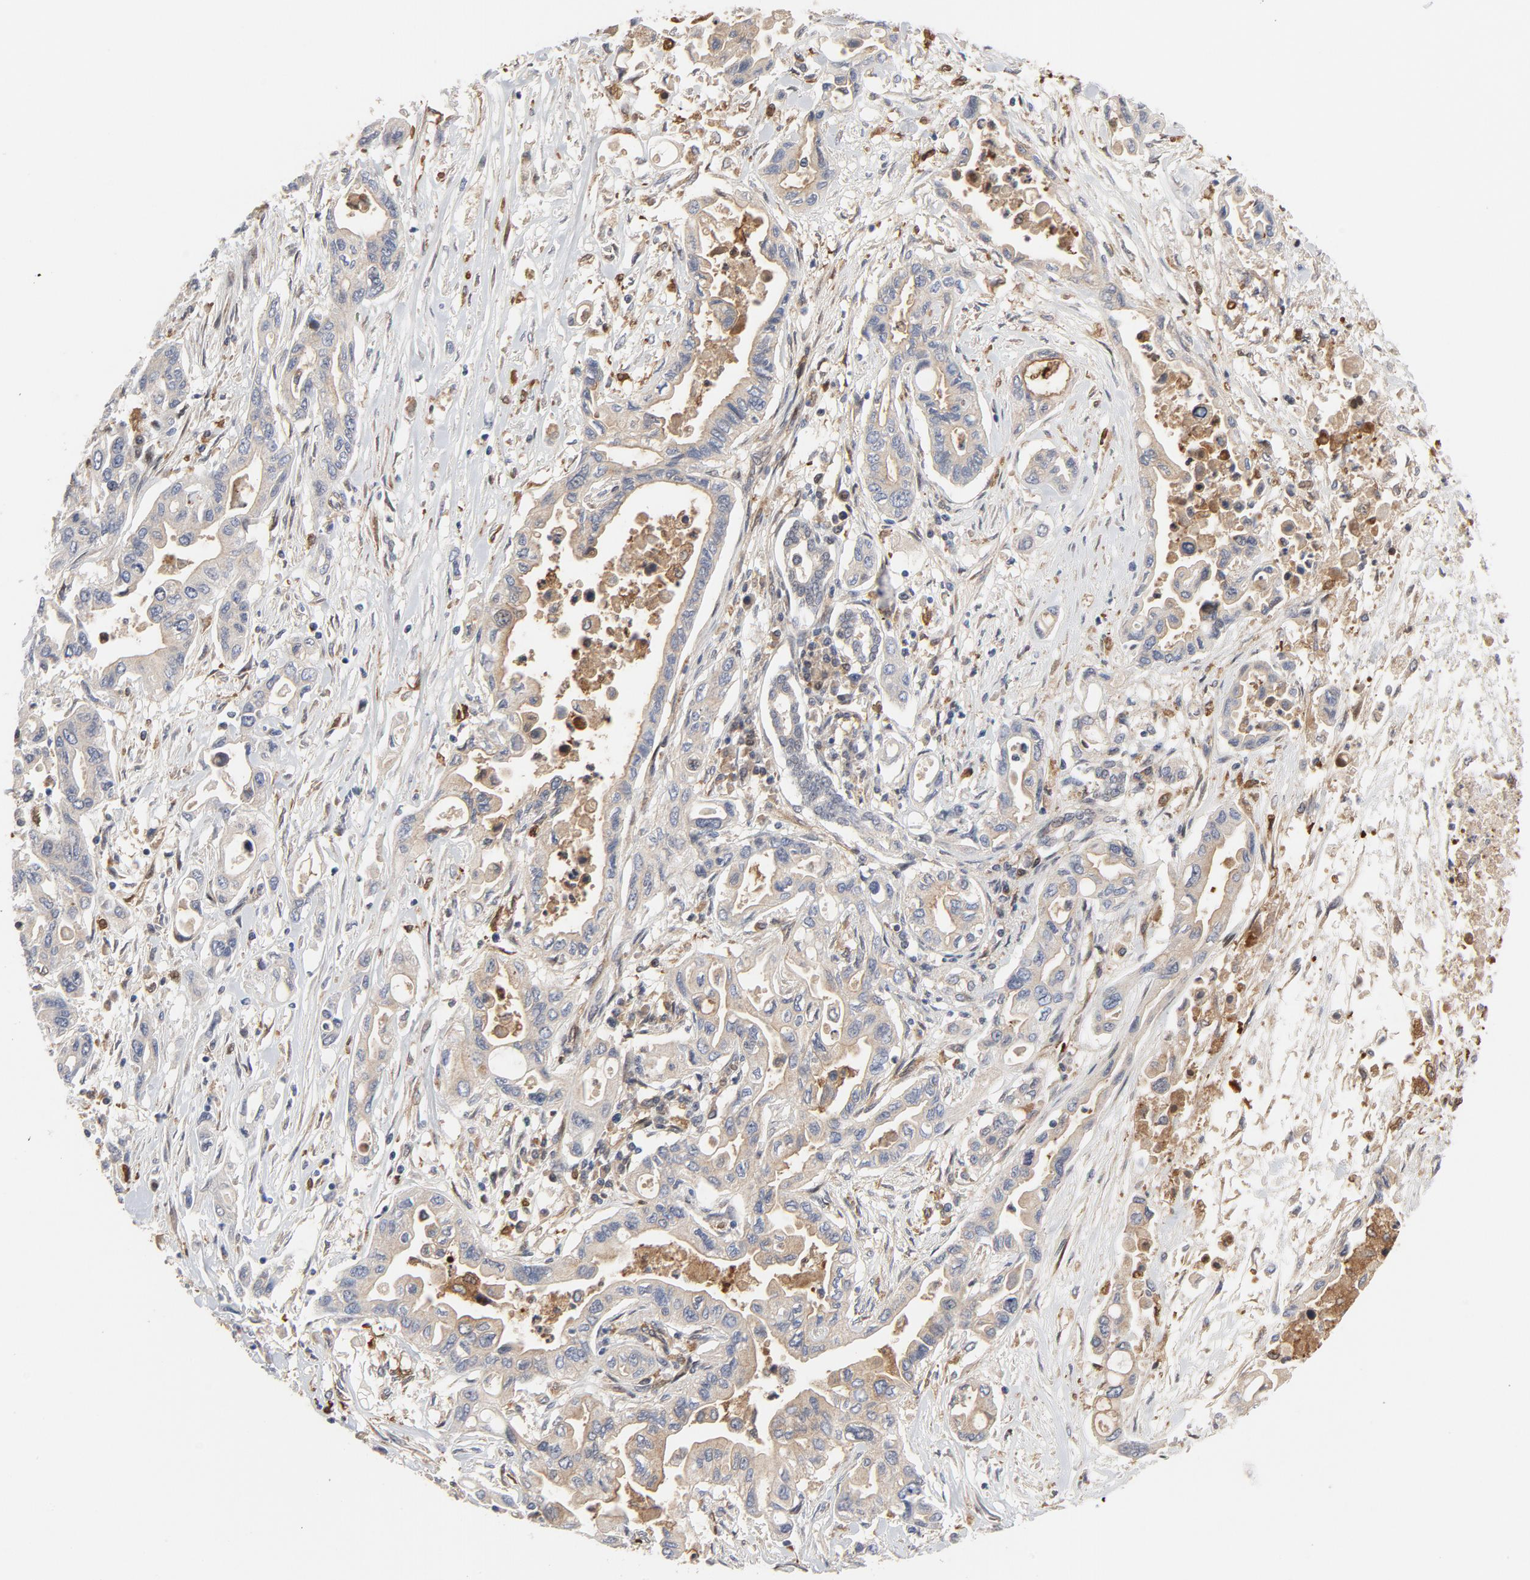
{"staining": {"intensity": "moderate", "quantity": ">75%", "location": "cytoplasmic/membranous"}, "tissue": "pancreatic cancer", "cell_type": "Tumor cells", "image_type": "cancer", "snomed": [{"axis": "morphology", "description": "Adenocarcinoma, NOS"}, {"axis": "topography", "description": "Pancreas"}], "caption": "Protein expression analysis of pancreatic cancer exhibits moderate cytoplasmic/membranous expression in about >75% of tumor cells. (DAB = brown stain, brightfield microscopy at high magnification).", "gene": "RAPGEF4", "patient": {"sex": "female", "age": 57}}